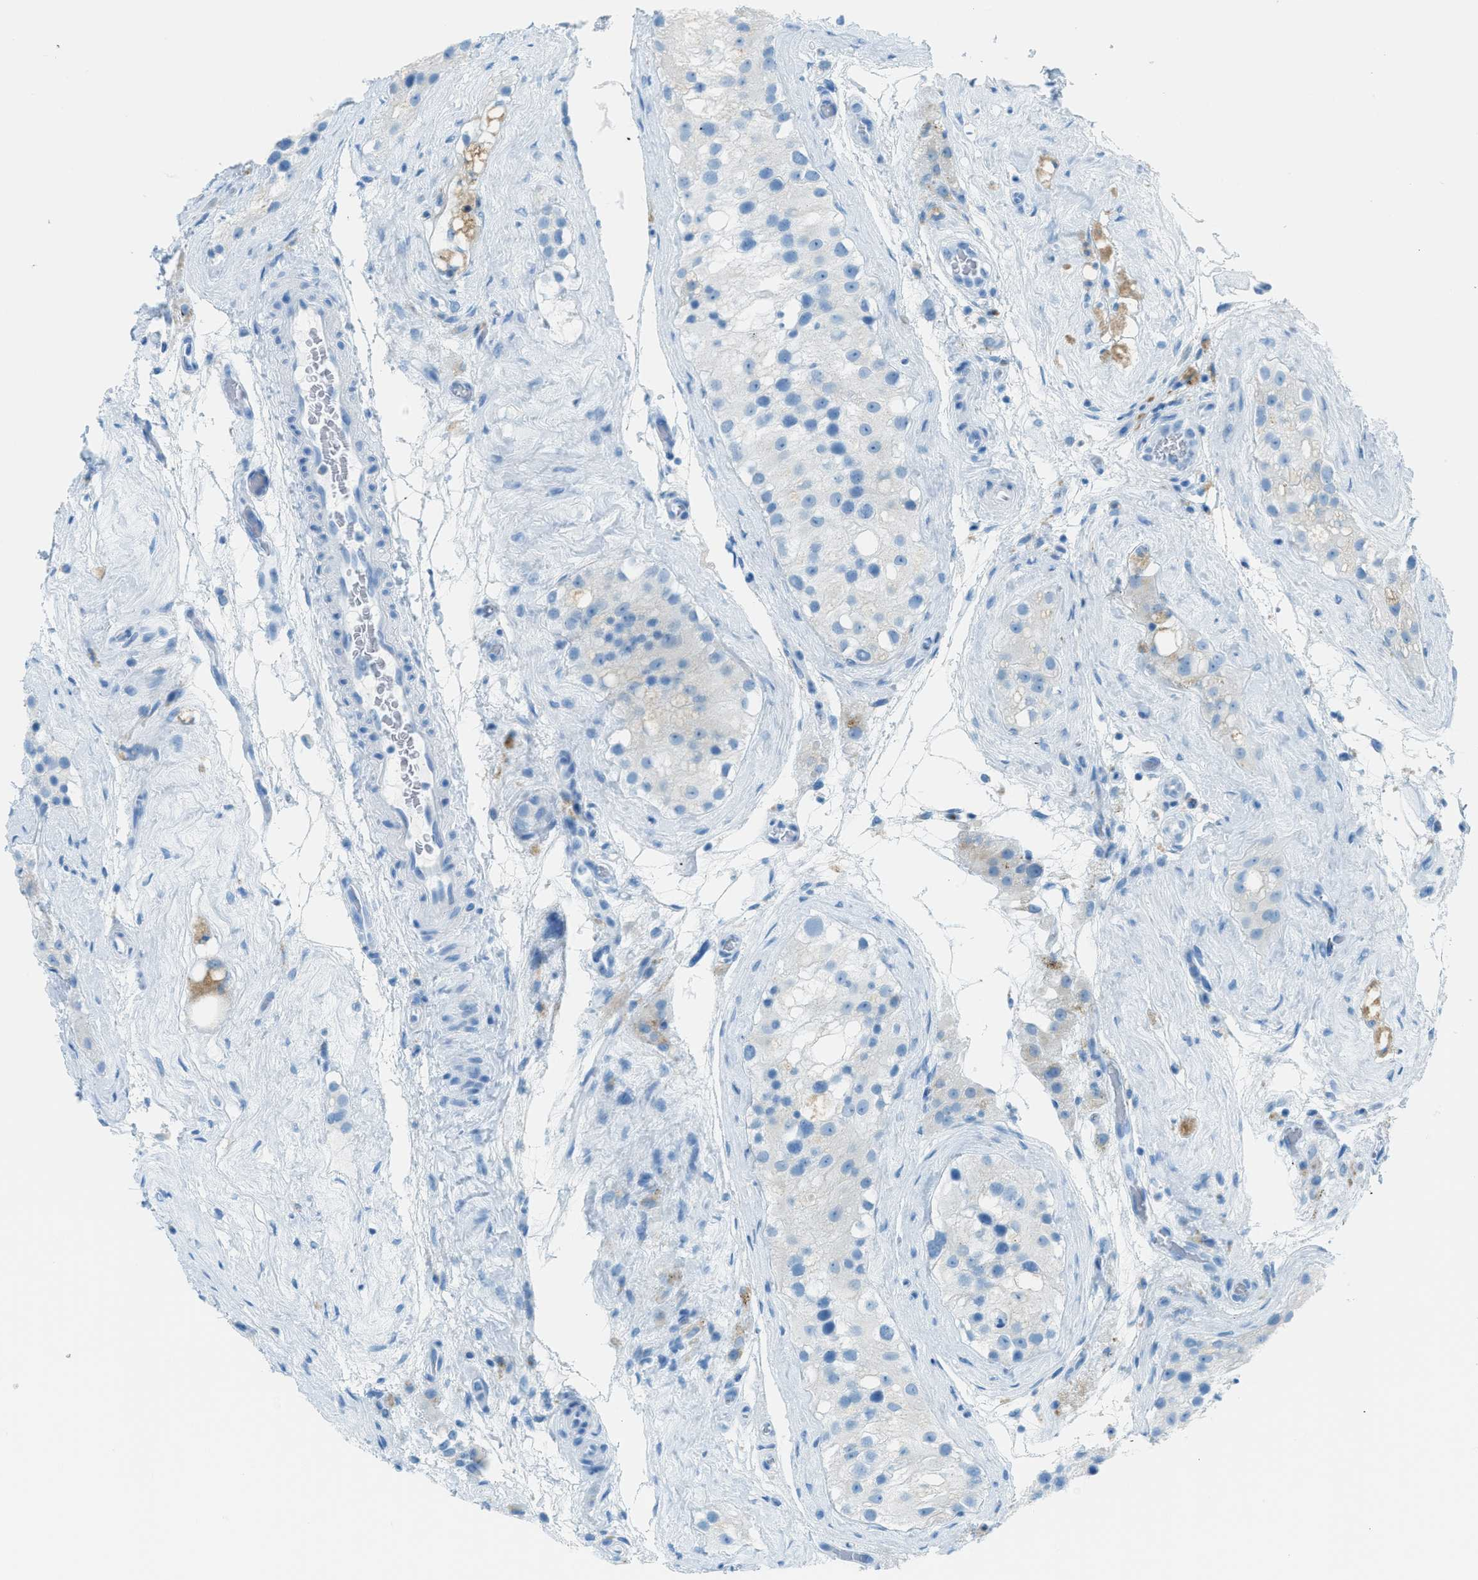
{"staining": {"intensity": "negative", "quantity": "none", "location": "none"}, "tissue": "testis", "cell_type": "Cells in seminiferous ducts", "image_type": "normal", "snomed": [{"axis": "morphology", "description": "Normal tissue, NOS"}, {"axis": "morphology", "description": "Seminoma, NOS"}, {"axis": "topography", "description": "Testis"}], "caption": "IHC micrograph of unremarkable testis: testis stained with DAB demonstrates no significant protein positivity in cells in seminiferous ducts. (Stains: DAB immunohistochemistry with hematoxylin counter stain, Microscopy: brightfield microscopy at high magnification).", "gene": "C21orf62", "patient": {"sex": "male", "age": 71}}